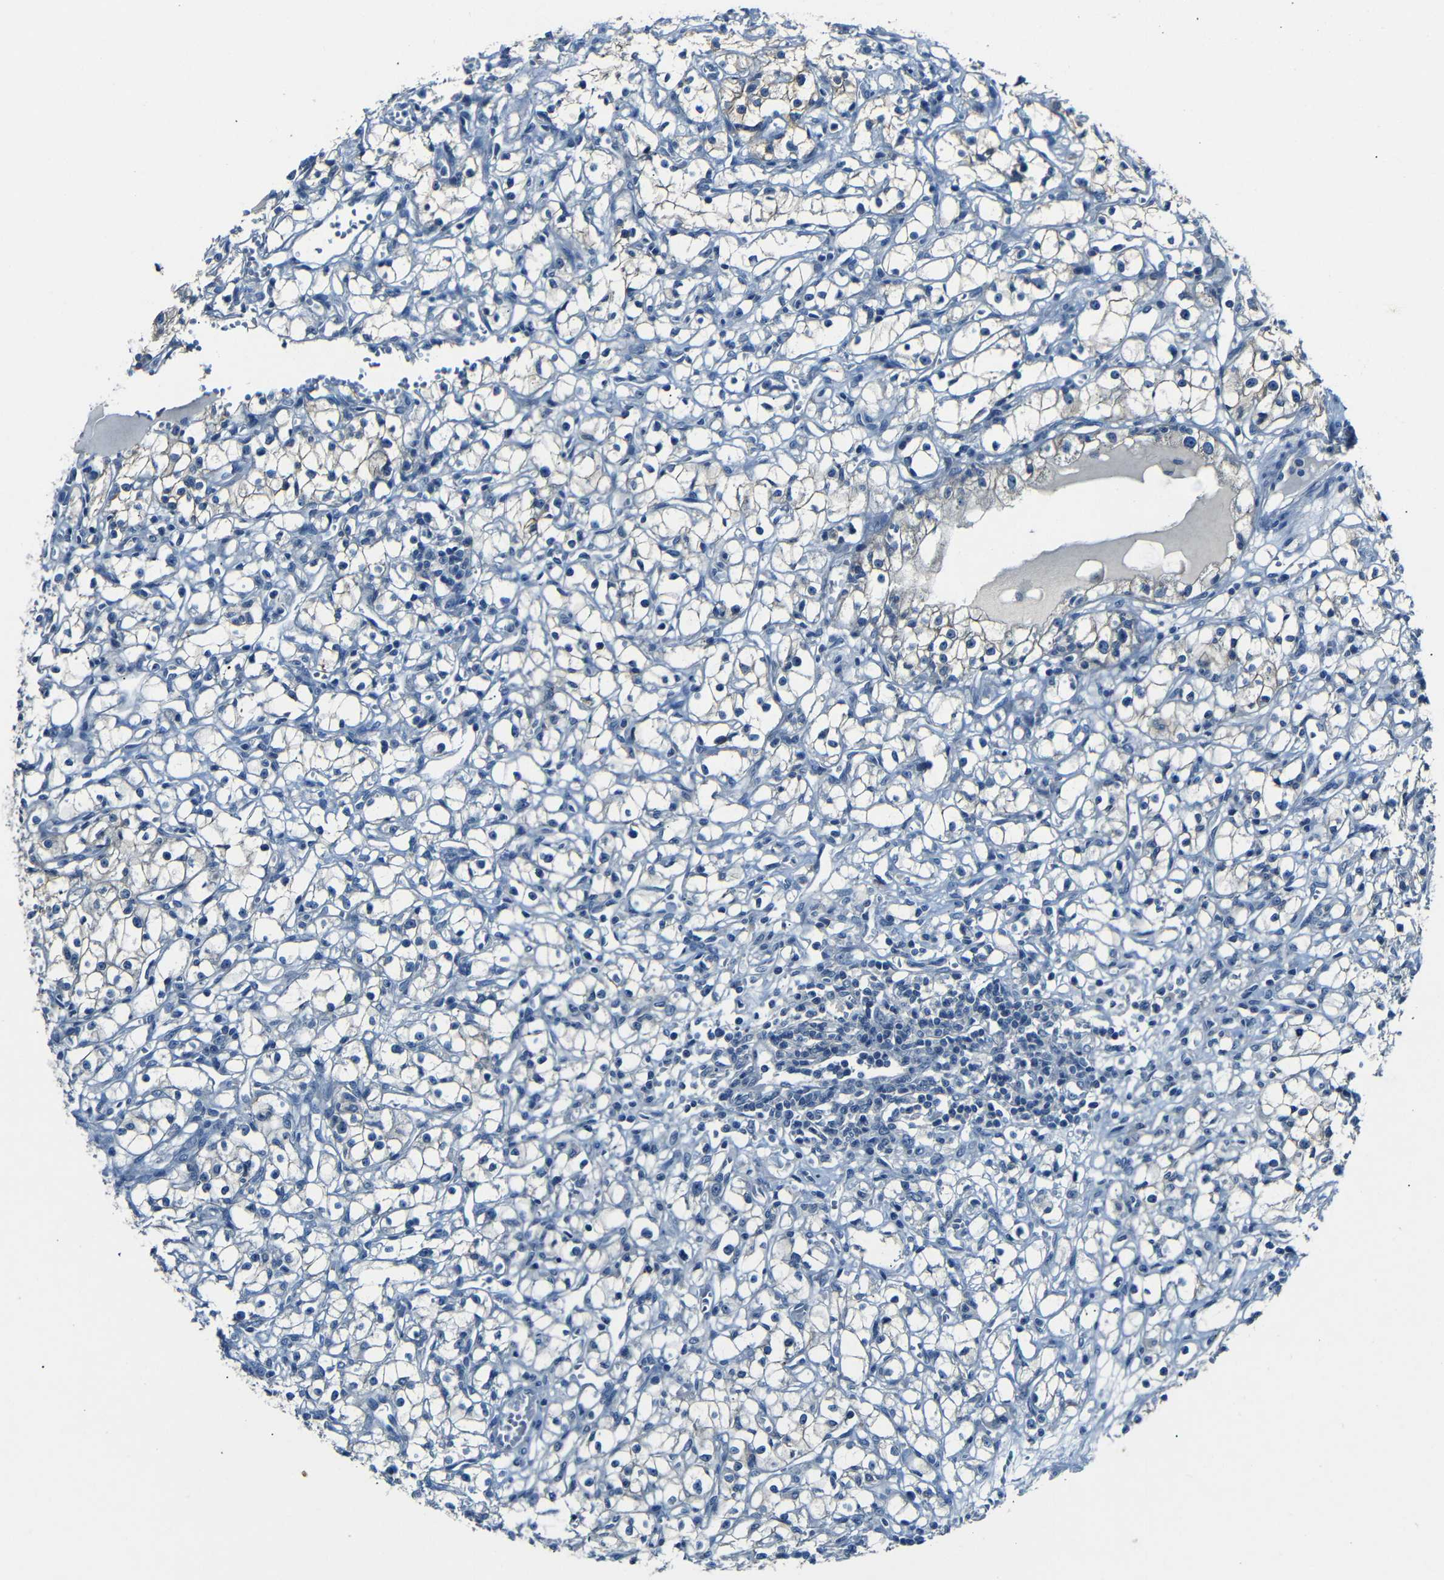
{"staining": {"intensity": "weak", "quantity": "<25%", "location": "cytoplasmic/membranous"}, "tissue": "renal cancer", "cell_type": "Tumor cells", "image_type": "cancer", "snomed": [{"axis": "morphology", "description": "Adenocarcinoma, NOS"}, {"axis": "topography", "description": "Kidney"}], "caption": "This is a image of immunohistochemistry staining of renal adenocarcinoma, which shows no staining in tumor cells.", "gene": "ANK3", "patient": {"sex": "male", "age": 56}}